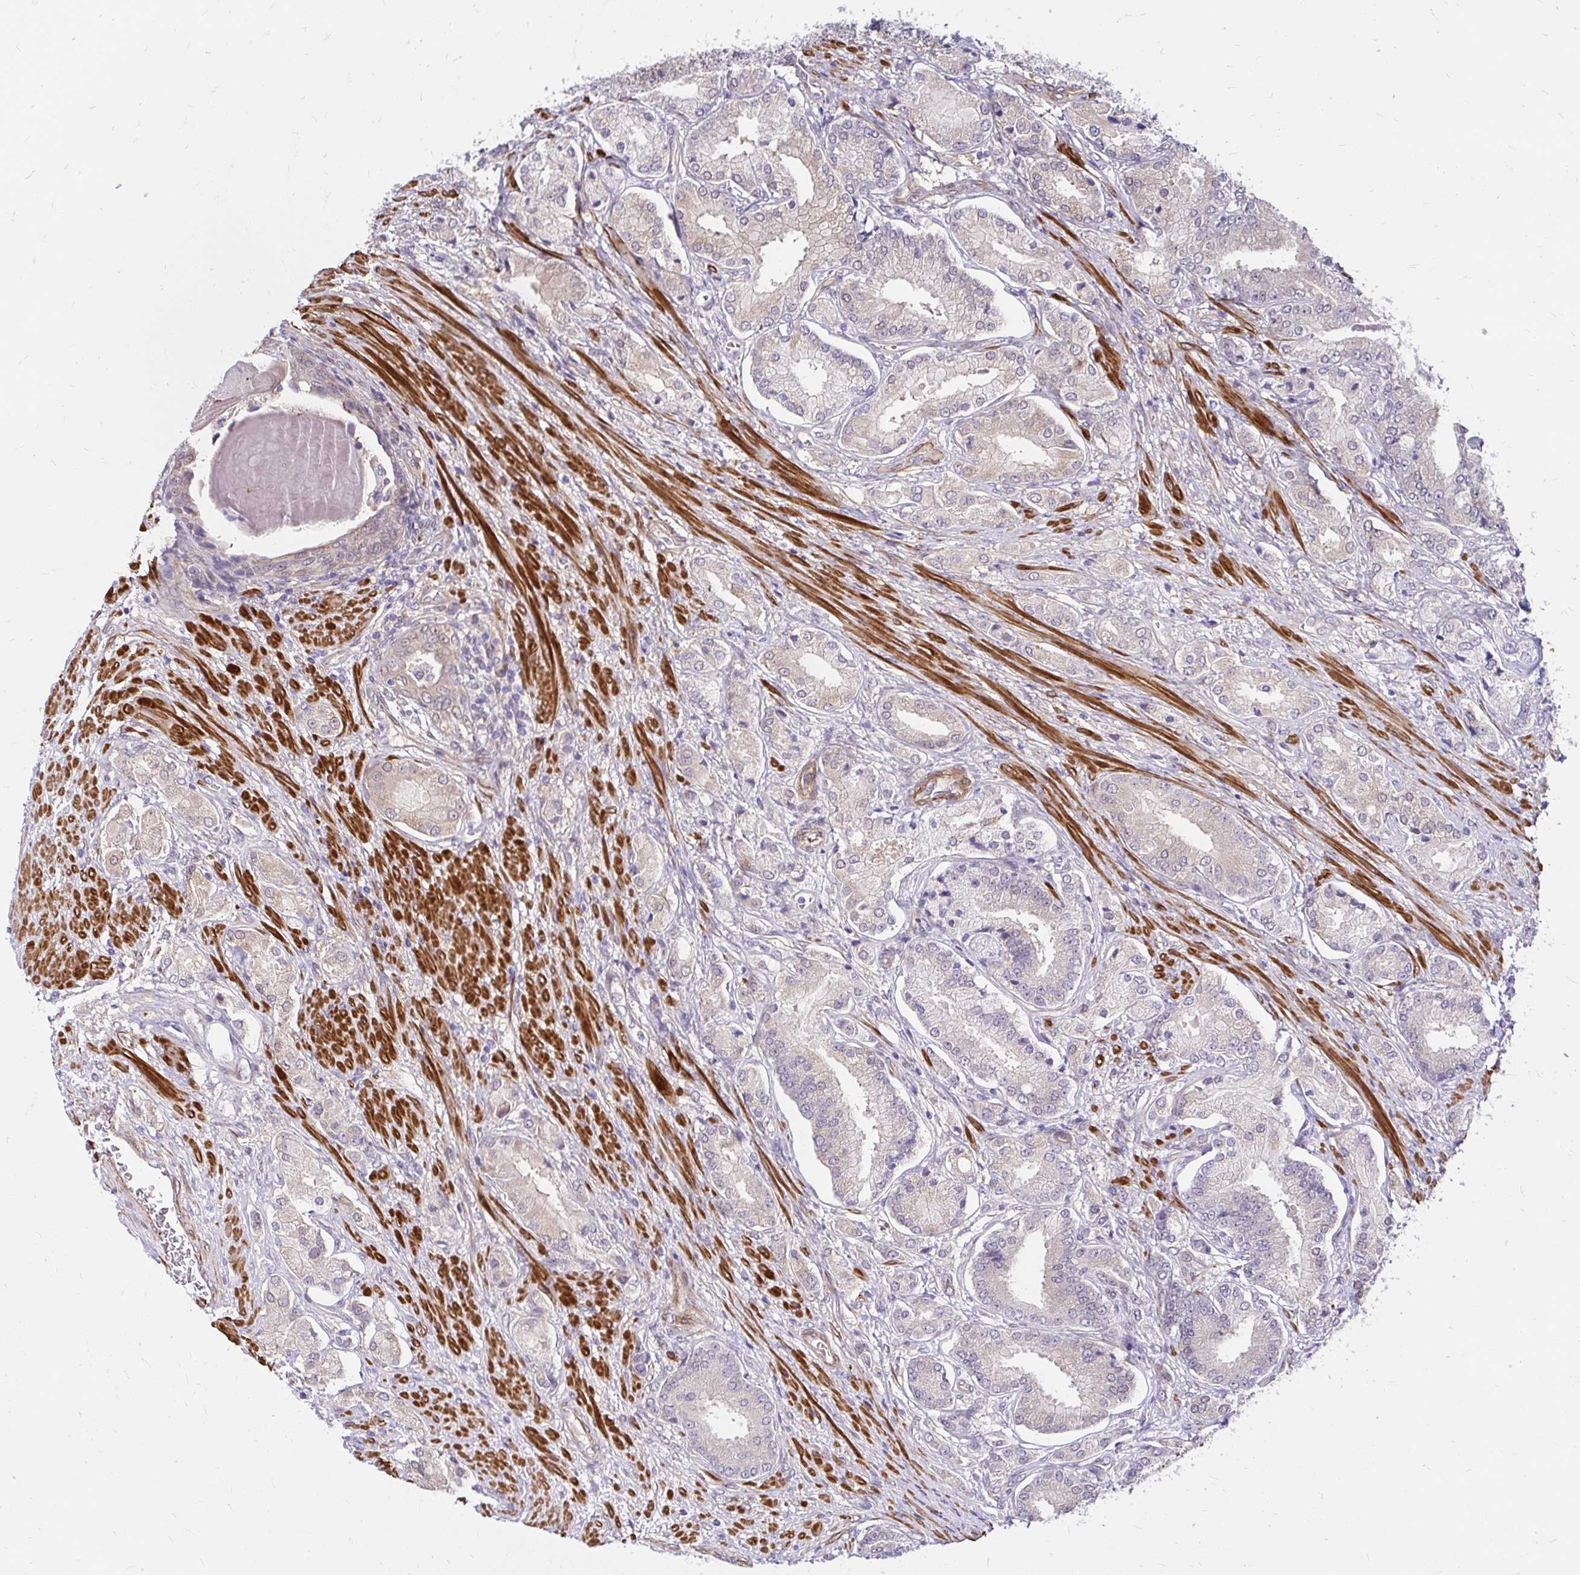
{"staining": {"intensity": "weak", "quantity": "<25%", "location": "cytoplasmic/membranous"}, "tissue": "prostate cancer", "cell_type": "Tumor cells", "image_type": "cancer", "snomed": [{"axis": "morphology", "description": "Adenocarcinoma, High grade"}, {"axis": "topography", "description": "Prostate and seminal vesicle, NOS"}], "caption": "High magnification brightfield microscopy of prostate cancer stained with DAB (brown) and counterstained with hematoxylin (blue): tumor cells show no significant positivity.", "gene": "YAP1", "patient": {"sex": "male", "age": 61}}